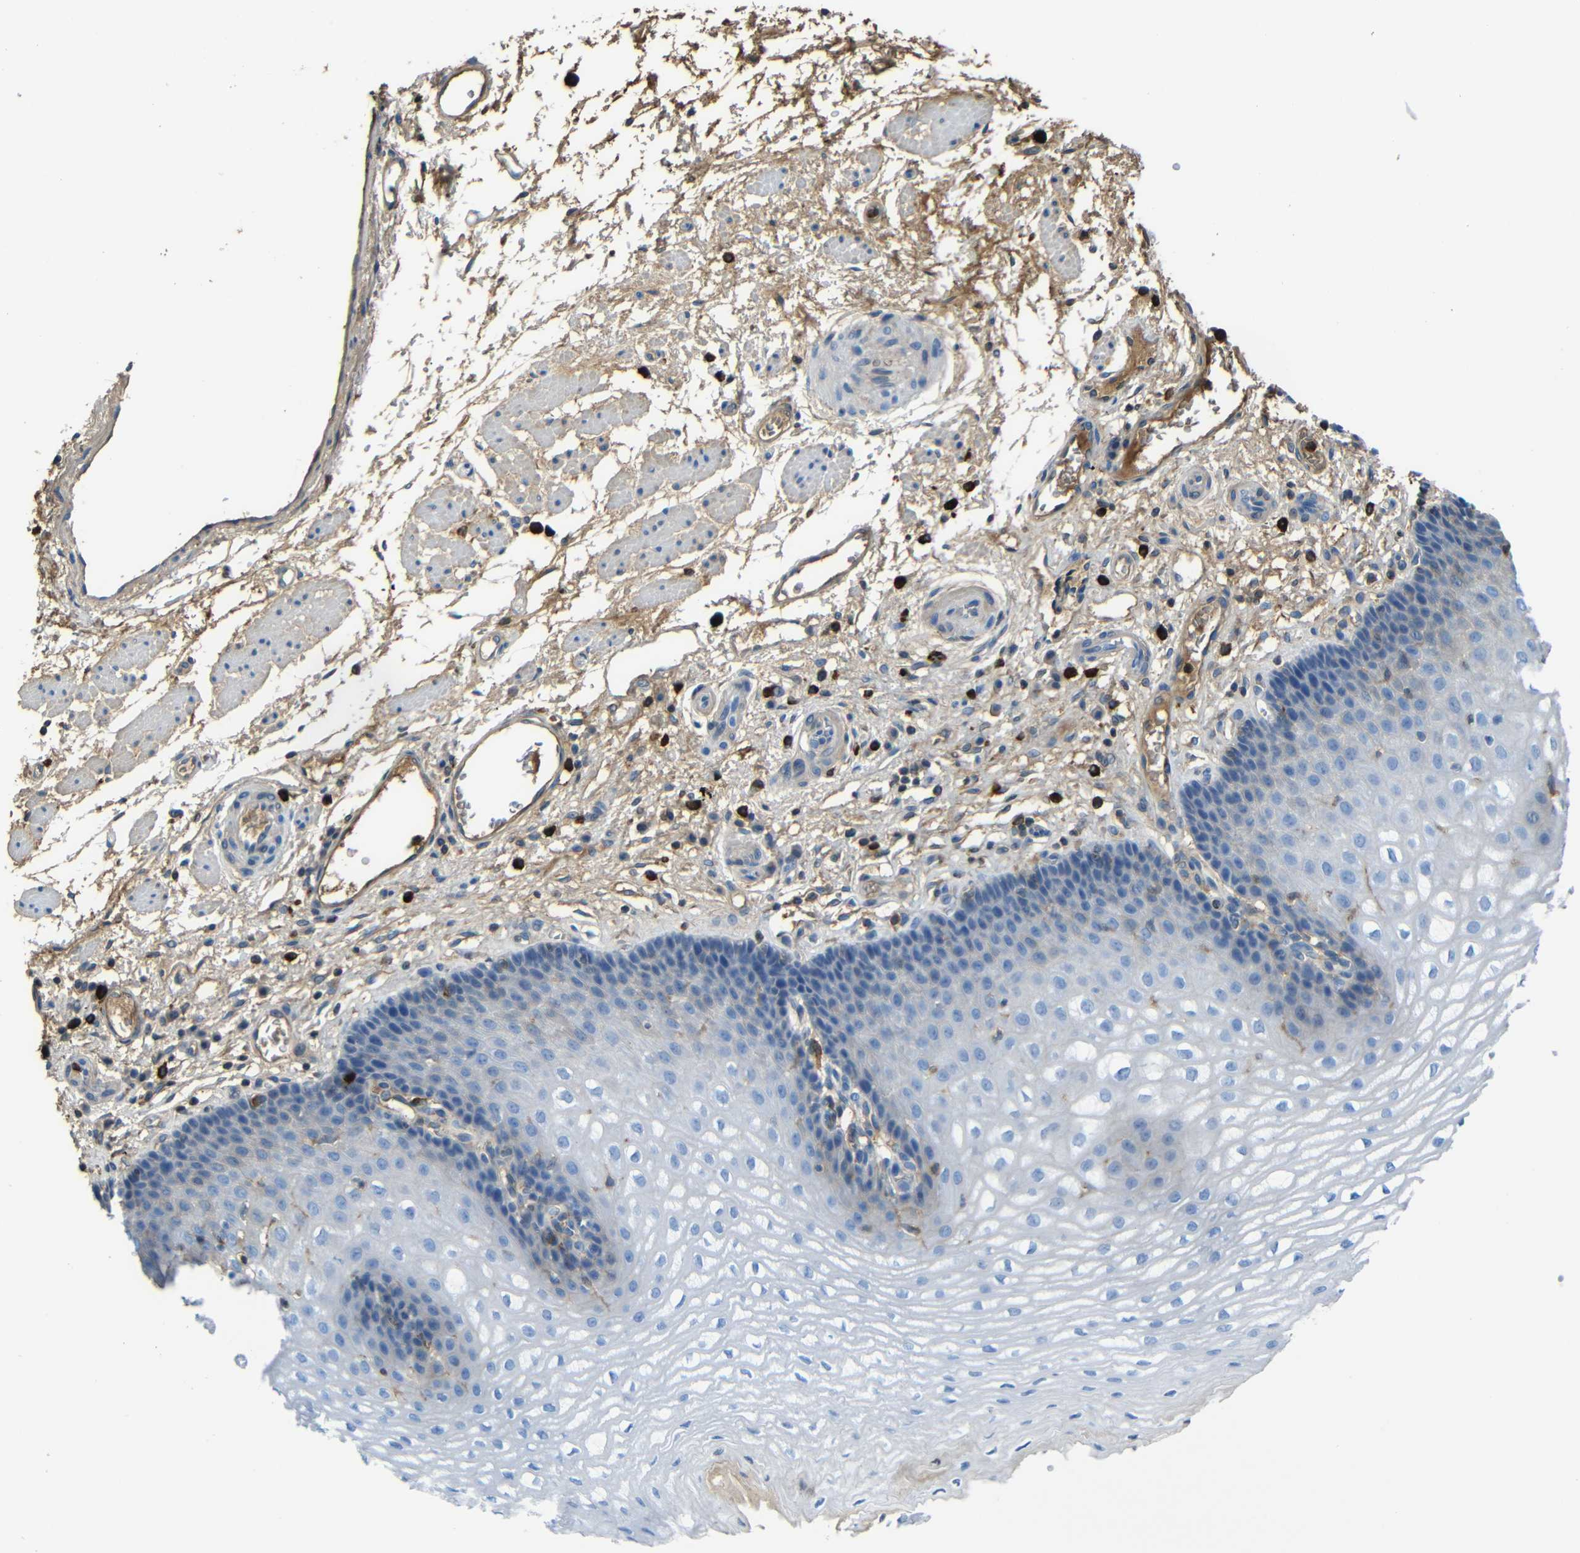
{"staining": {"intensity": "negative", "quantity": "none", "location": "none"}, "tissue": "esophagus", "cell_type": "Squamous epithelial cells", "image_type": "normal", "snomed": [{"axis": "morphology", "description": "Normal tissue, NOS"}, {"axis": "topography", "description": "Esophagus"}], "caption": "This image is of normal esophagus stained with immunohistochemistry to label a protein in brown with the nuclei are counter-stained blue. There is no staining in squamous epithelial cells. Brightfield microscopy of immunohistochemistry (IHC) stained with DAB (3,3'-diaminobenzidine) (brown) and hematoxylin (blue), captured at high magnification.", "gene": "SERPINA1", "patient": {"sex": "male", "age": 54}}